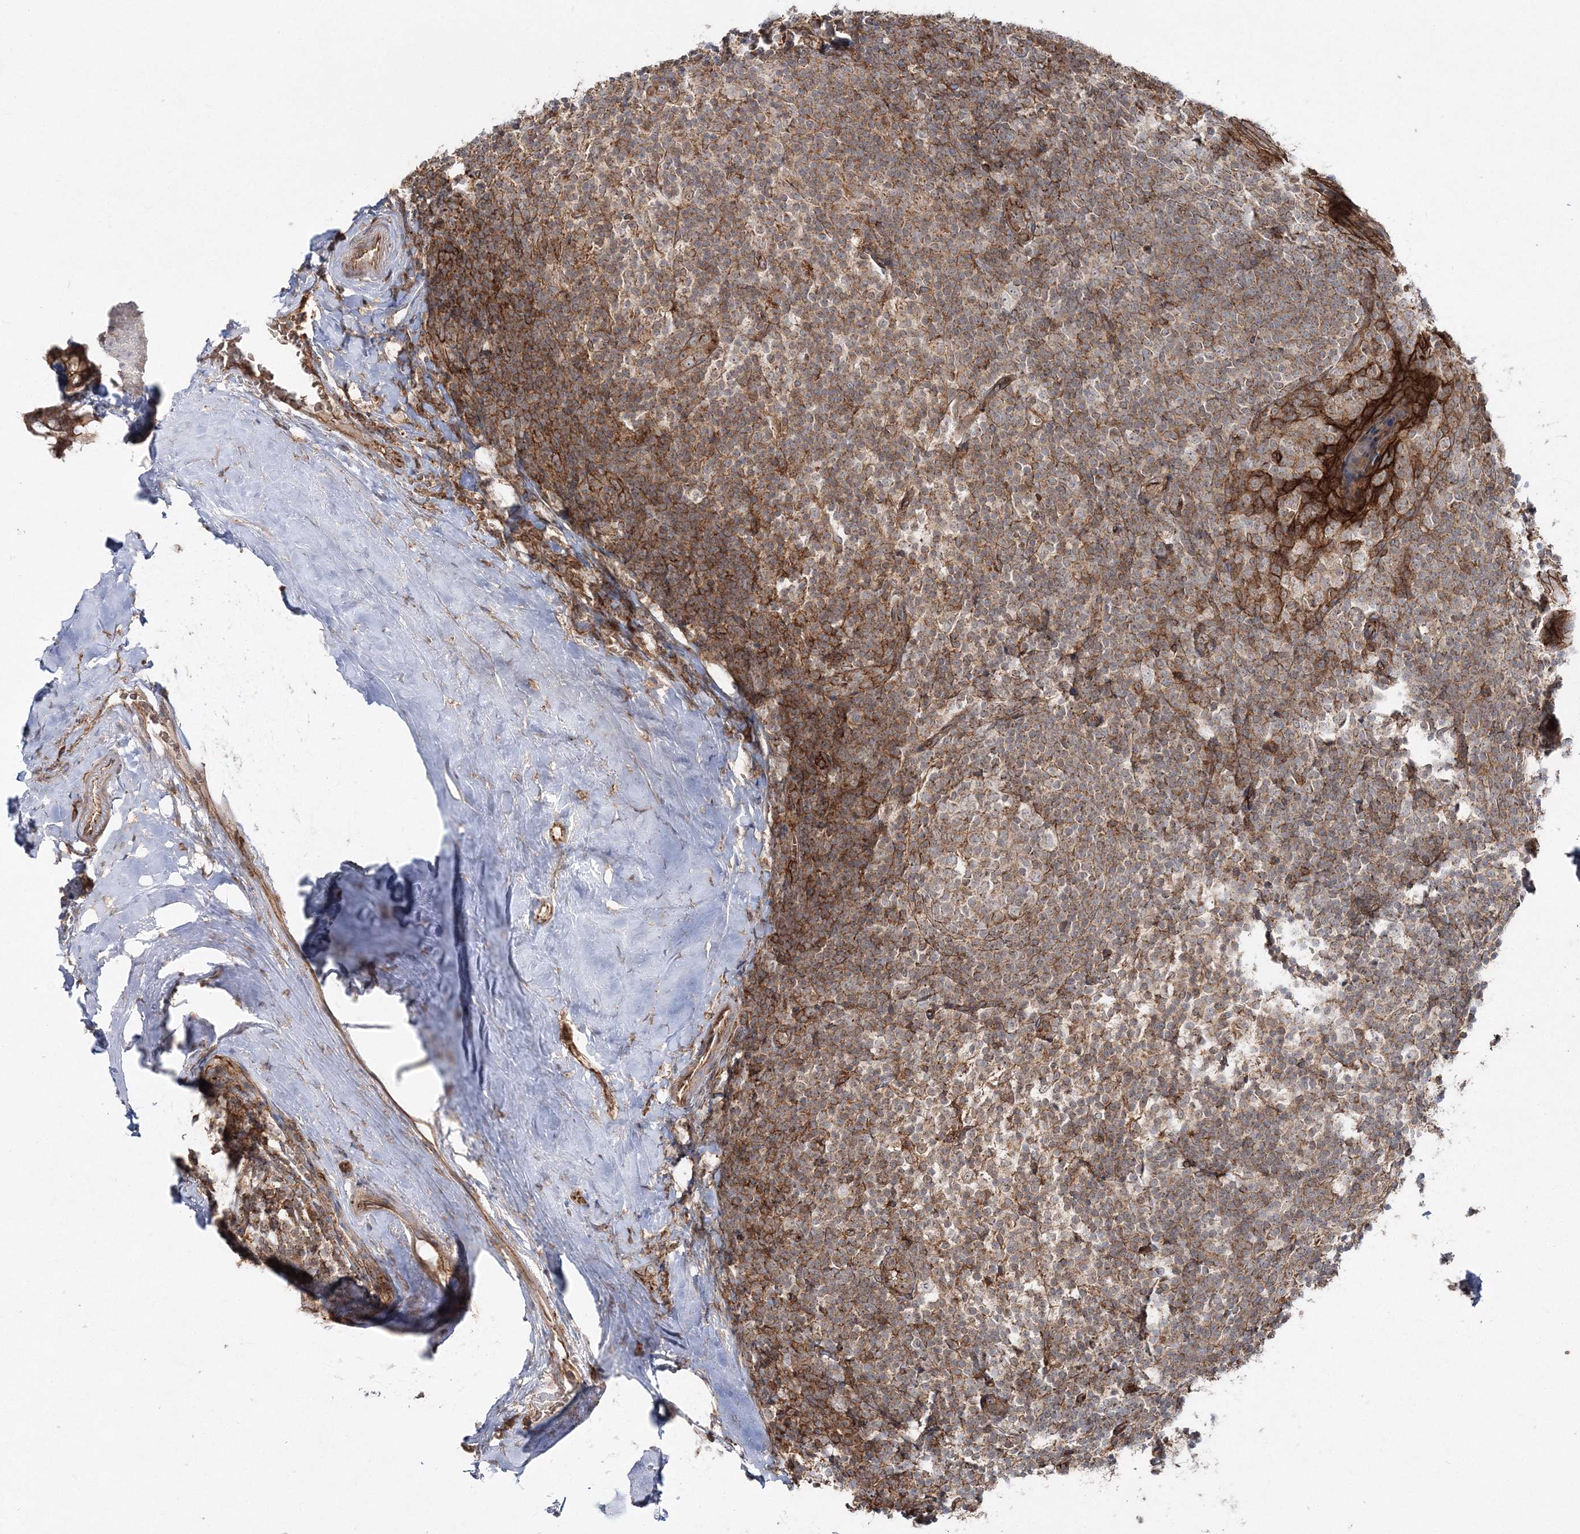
{"staining": {"intensity": "weak", "quantity": ">75%", "location": "cytoplasmic/membranous"}, "tissue": "tonsil", "cell_type": "Germinal center cells", "image_type": "normal", "snomed": [{"axis": "morphology", "description": "Normal tissue, NOS"}, {"axis": "topography", "description": "Tonsil"}], "caption": "This is an image of immunohistochemistry (IHC) staining of benign tonsil, which shows weak positivity in the cytoplasmic/membranous of germinal center cells.", "gene": "PCBD2", "patient": {"sex": "male", "age": 37}}